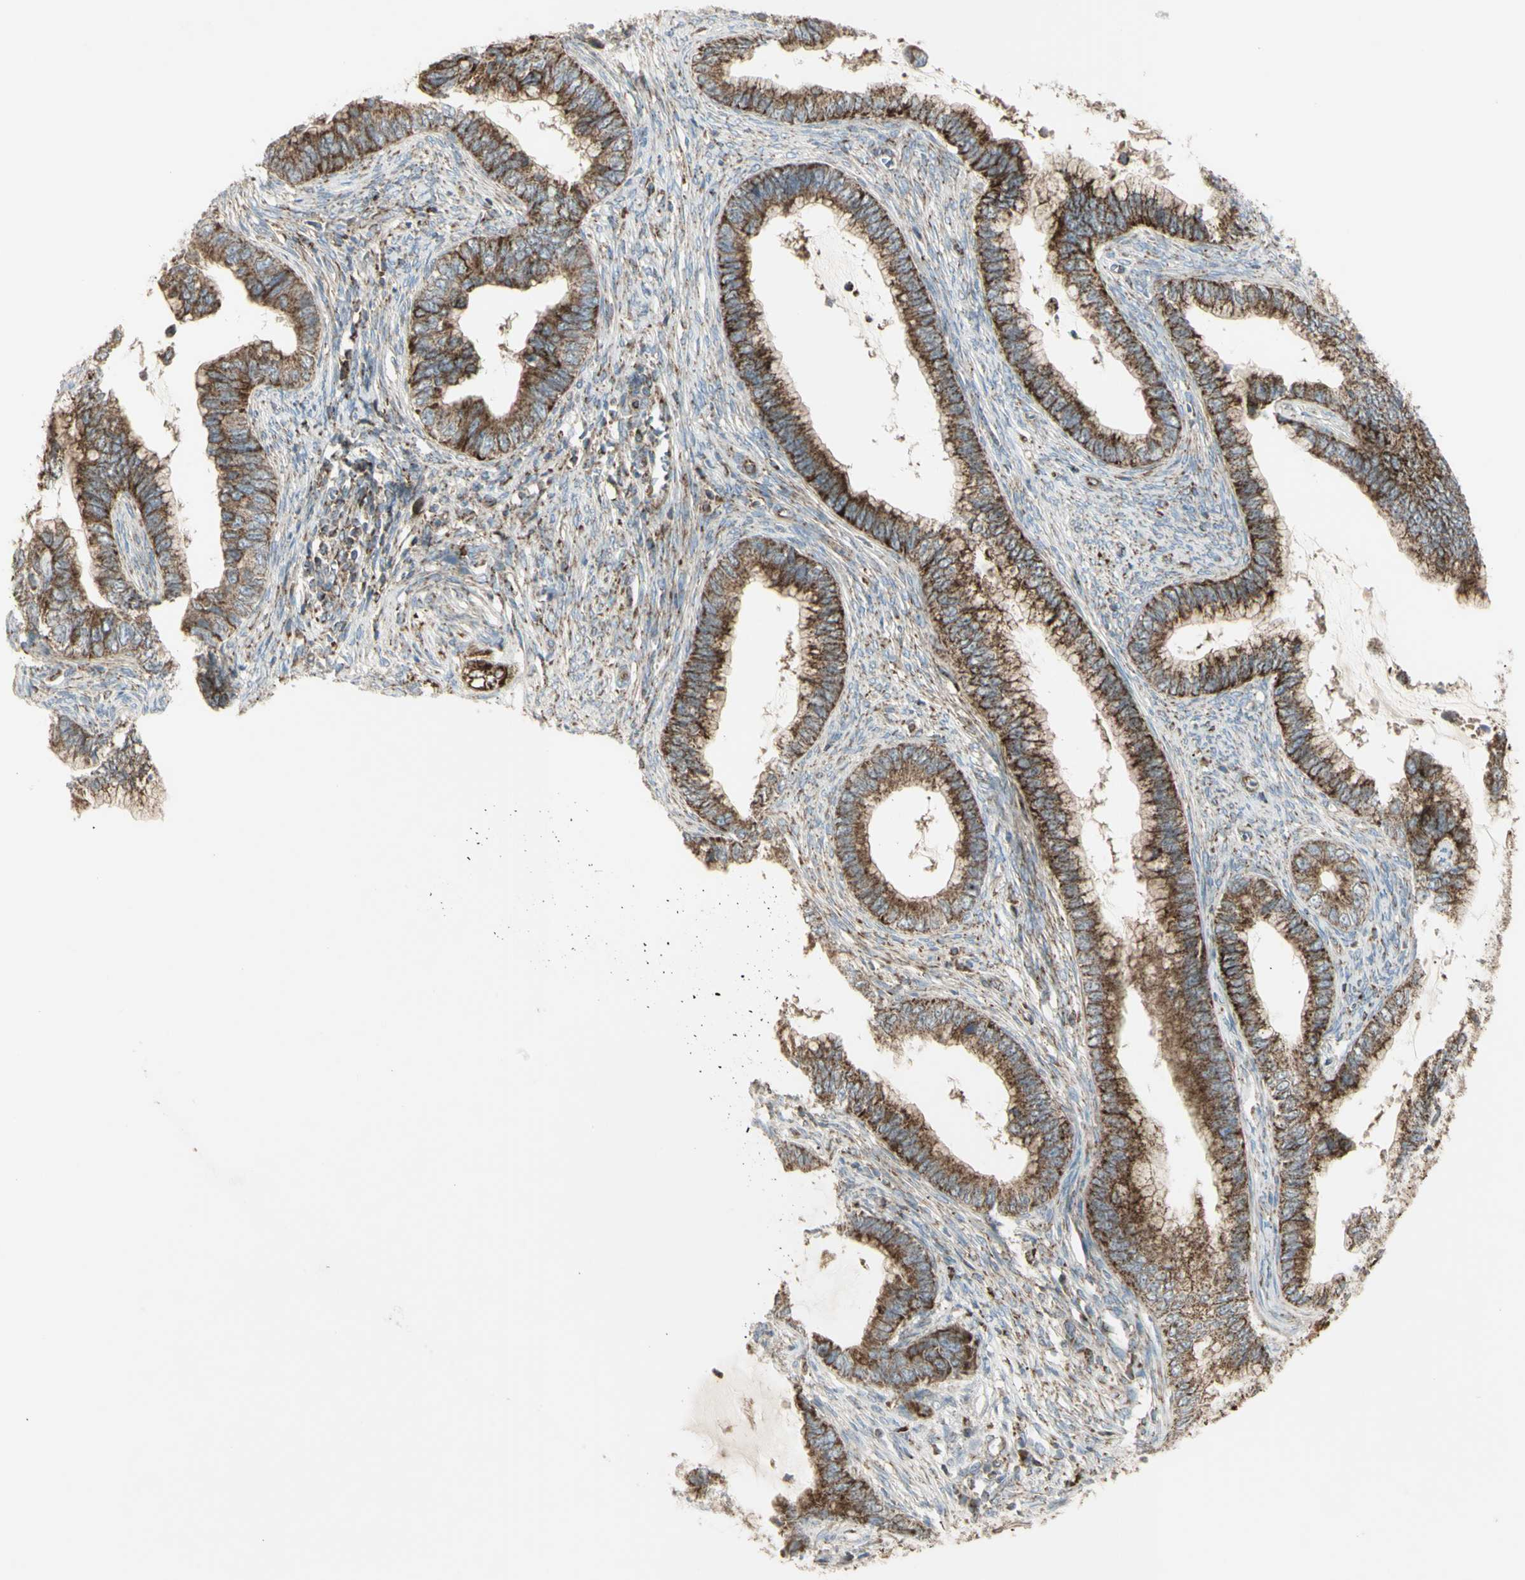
{"staining": {"intensity": "strong", "quantity": ">75%", "location": "cytoplasmic/membranous"}, "tissue": "cervical cancer", "cell_type": "Tumor cells", "image_type": "cancer", "snomed": [{"axis": "morphology", "description": "Adenocarcinoma, NOS"}, {"axis": "topography", "description": "Cervix"}], "caption": "Tumor cells display high levels of strong cytoplasmic/membranous staining in about >75% of cells in cervical cancer.", "gene": "CYB5R1", "patient": {"sex": "female", "age": 44}}